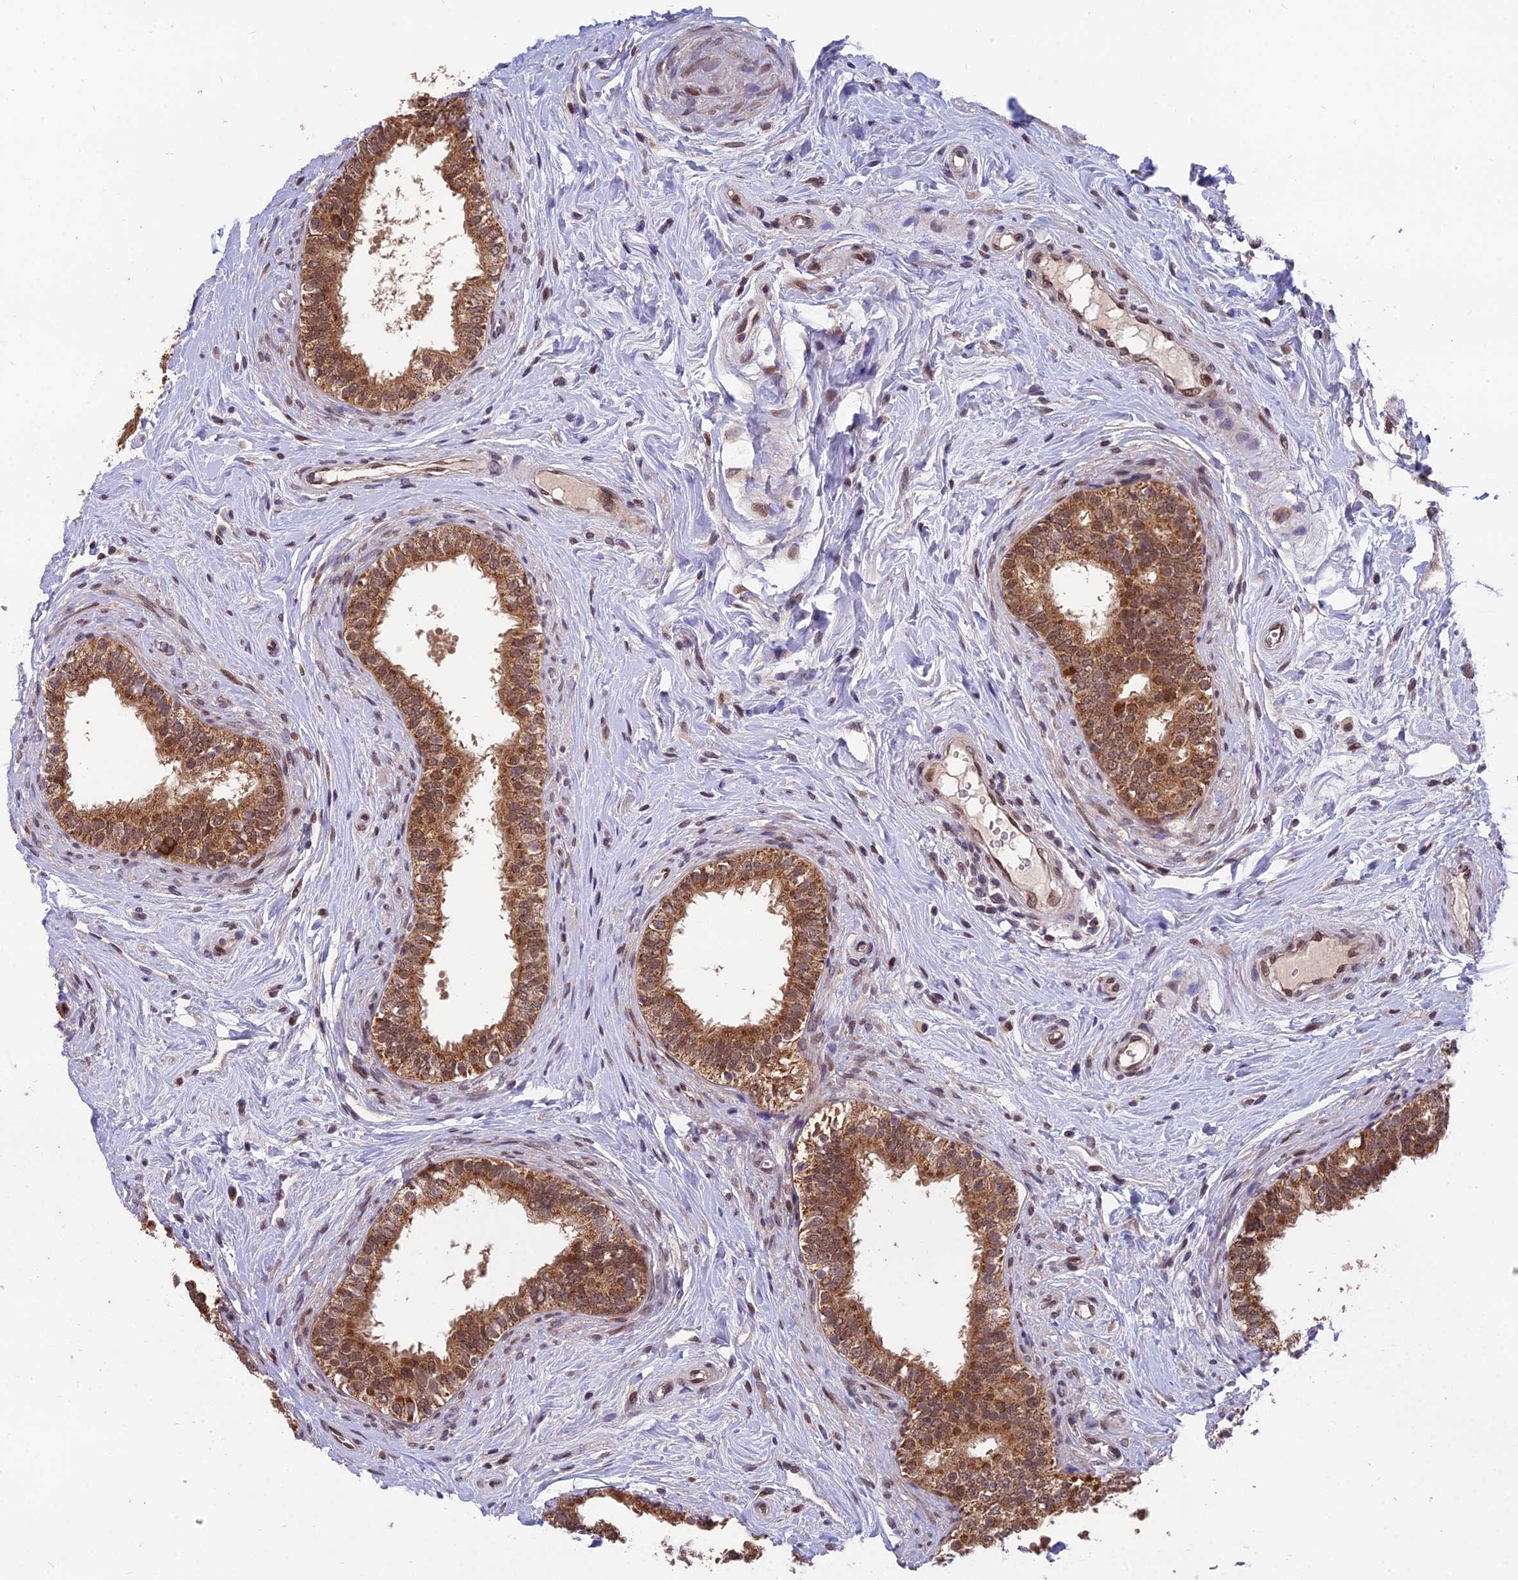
{"staining": {"intensity": "strong", "quantity": "25%-75%", "location": "cytoplasmic/membranous"}, "tissue": "epididymis", "cell_type": "Glandular cells", "image_type": "normal", "snomed": [{"axis": "morphology", "description": "Normal tissue, NOS"}, {"axis": "topography", "description": "Epididymis"}], "caption": "This is a micrograph of immunohistochemistry (IHC) staining of unremarkable epididymis, which shows strong expression in the cytoplasmic/membranous of glandular cells.", "gene": "CYP2R1", "patient": {"sex": "male", "age": 33}}